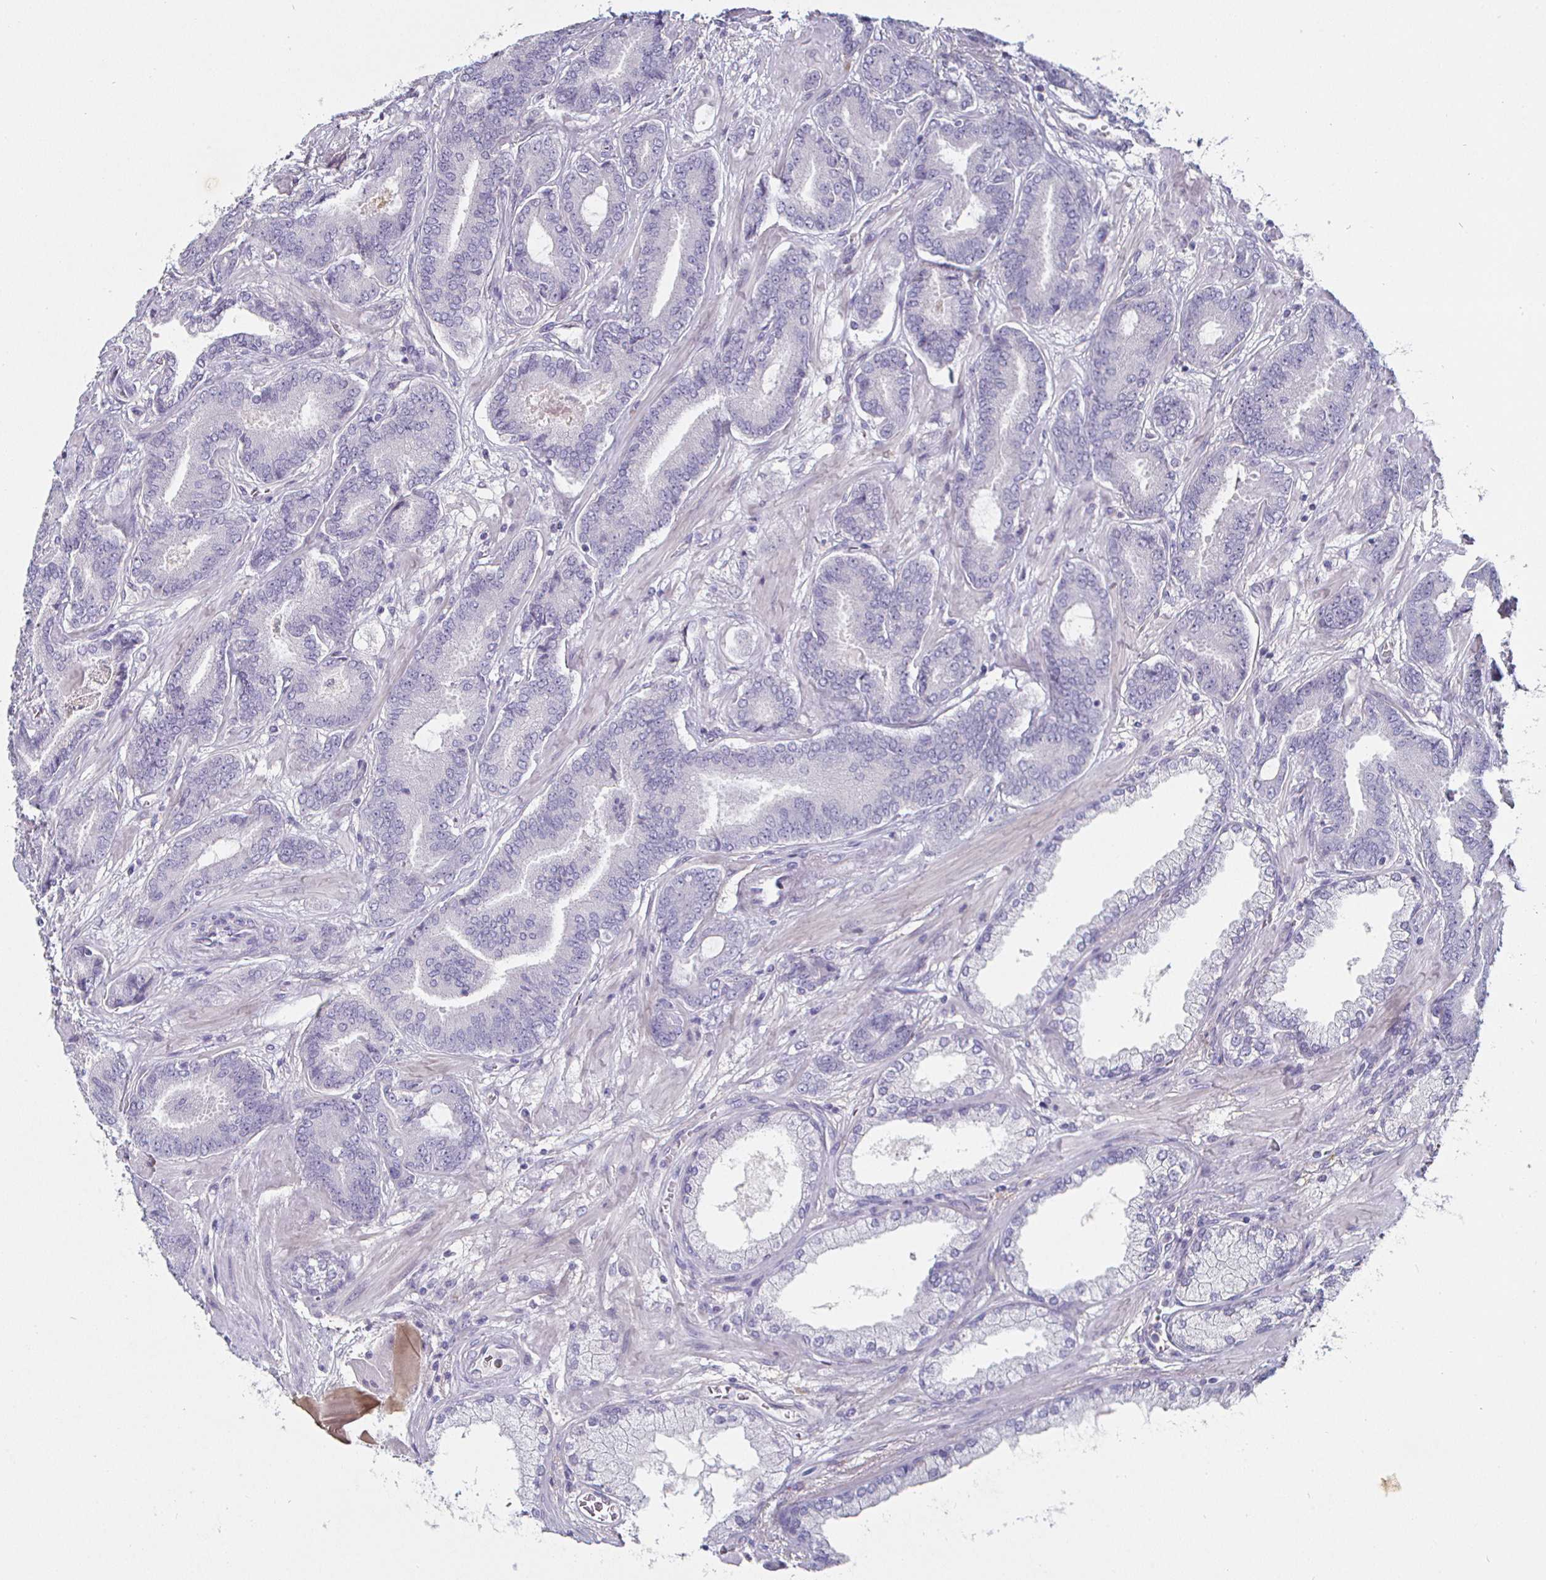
{"staining": {"intensity": "negative", "quantity": "none", "location": "none"}, "tissue": "prostate cancer", "cell_type": "Tumor cells", "image_type": "cancer", "snomed": [{"axis": "morphology", "description": "Adenocarcinoma, High grade"}, {"axis": "topography", "description": "Prostate"}], "caption": "Tumor cells show no significant protein expression in adenocarcinoma (high-grade) (prostate).", "gene": "ENPP1", "patient": {"sex": "male", "age": 62}}